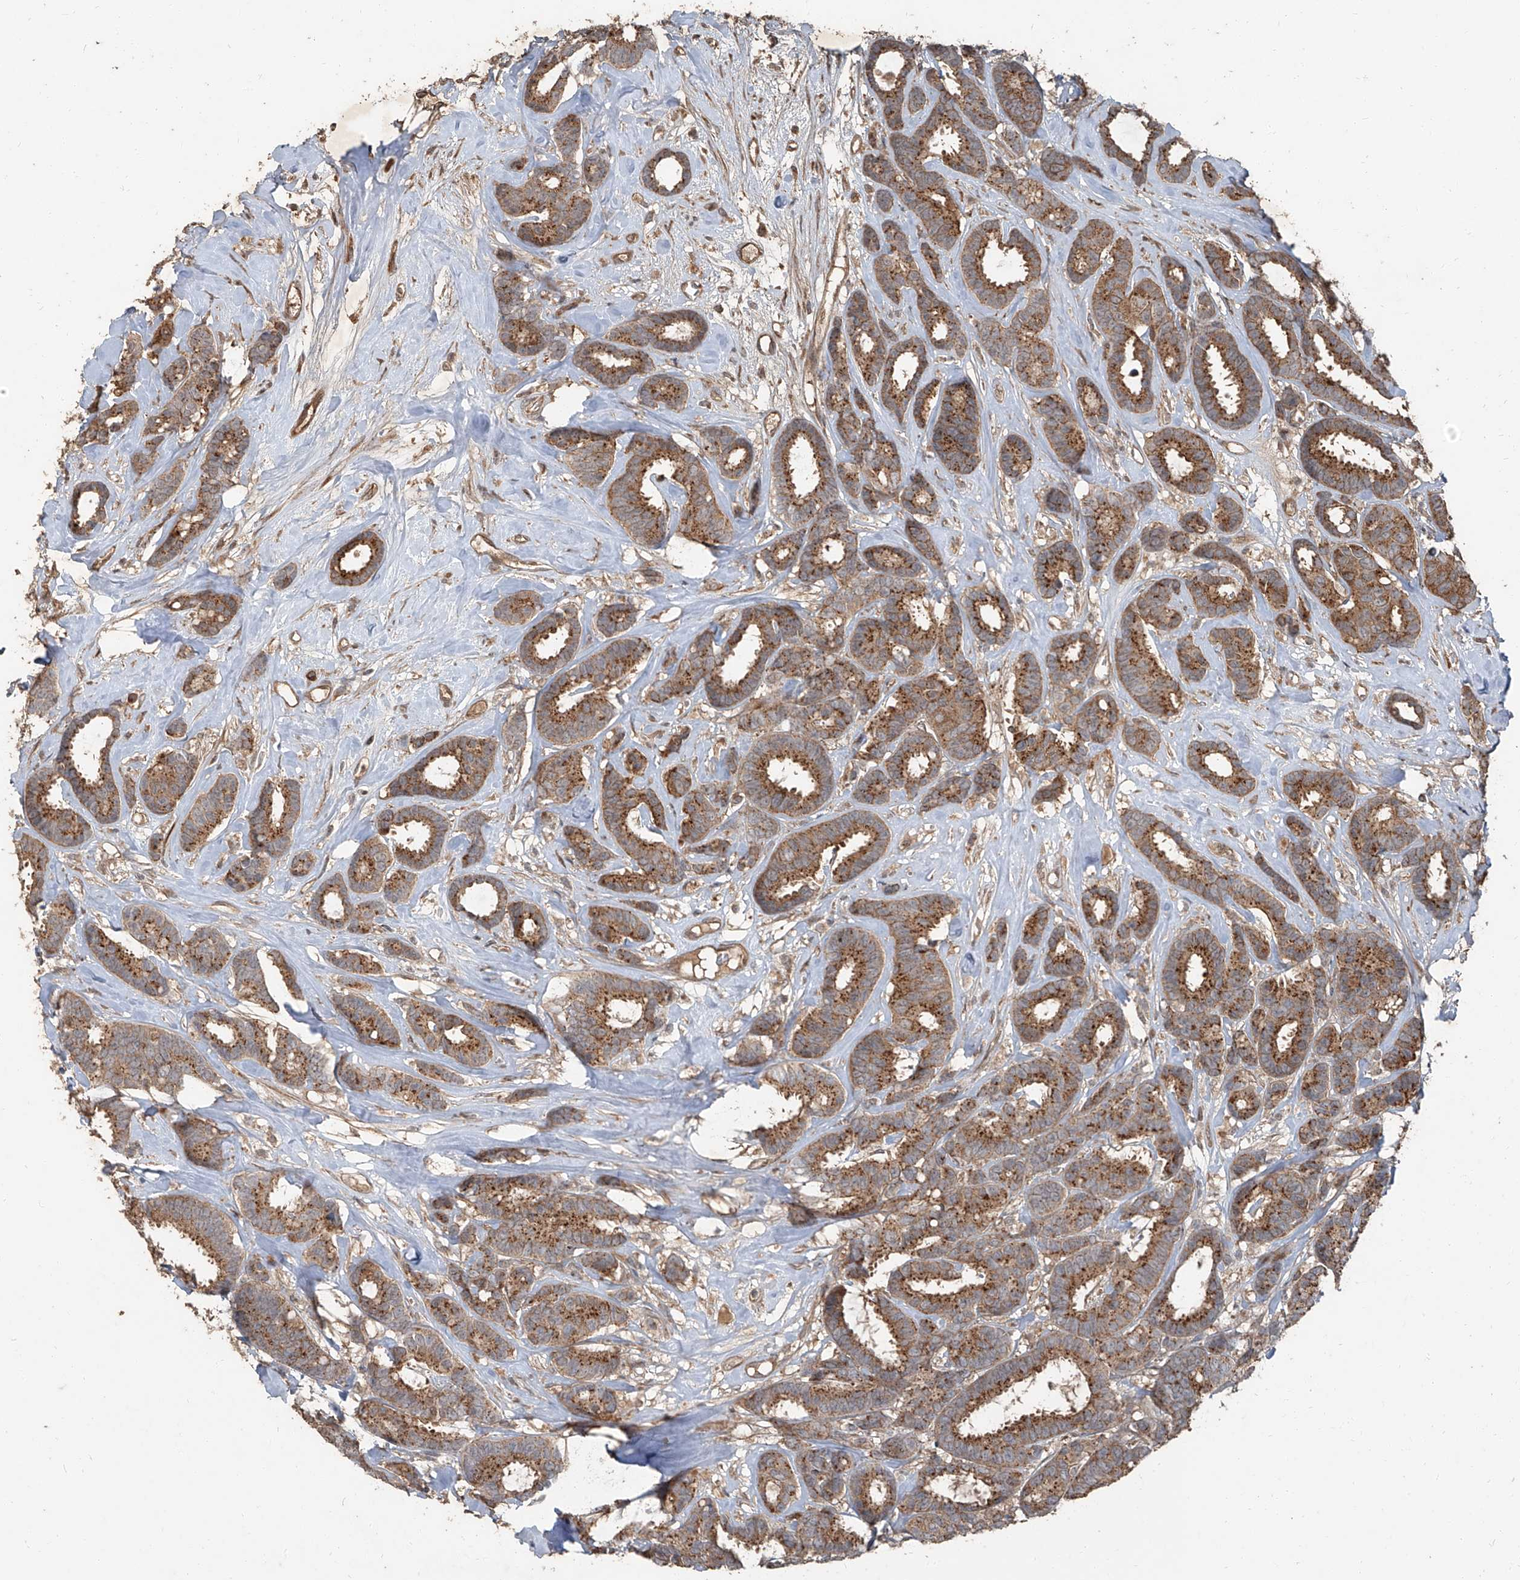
{"staining": {"intensity": "moderate", "quantity": ">75%", "location": "cytoplasmic/membranous"}, "tissue": "breast cancer", "cell_type": "Tumor cells", "image_type": "cancer", "snomed": [{"axis": "morphology", "description": "Duct carcinoma"}, {"axis": "topography", "description": "Breast"}], "caption": "Moderate cytoplasmic/membranous expression for a protein is seen in approximately >75% of tumor cells of breast cancer using IHC.", "gene": "CCN1", "patient": {"sex": "female", "age": 87}}